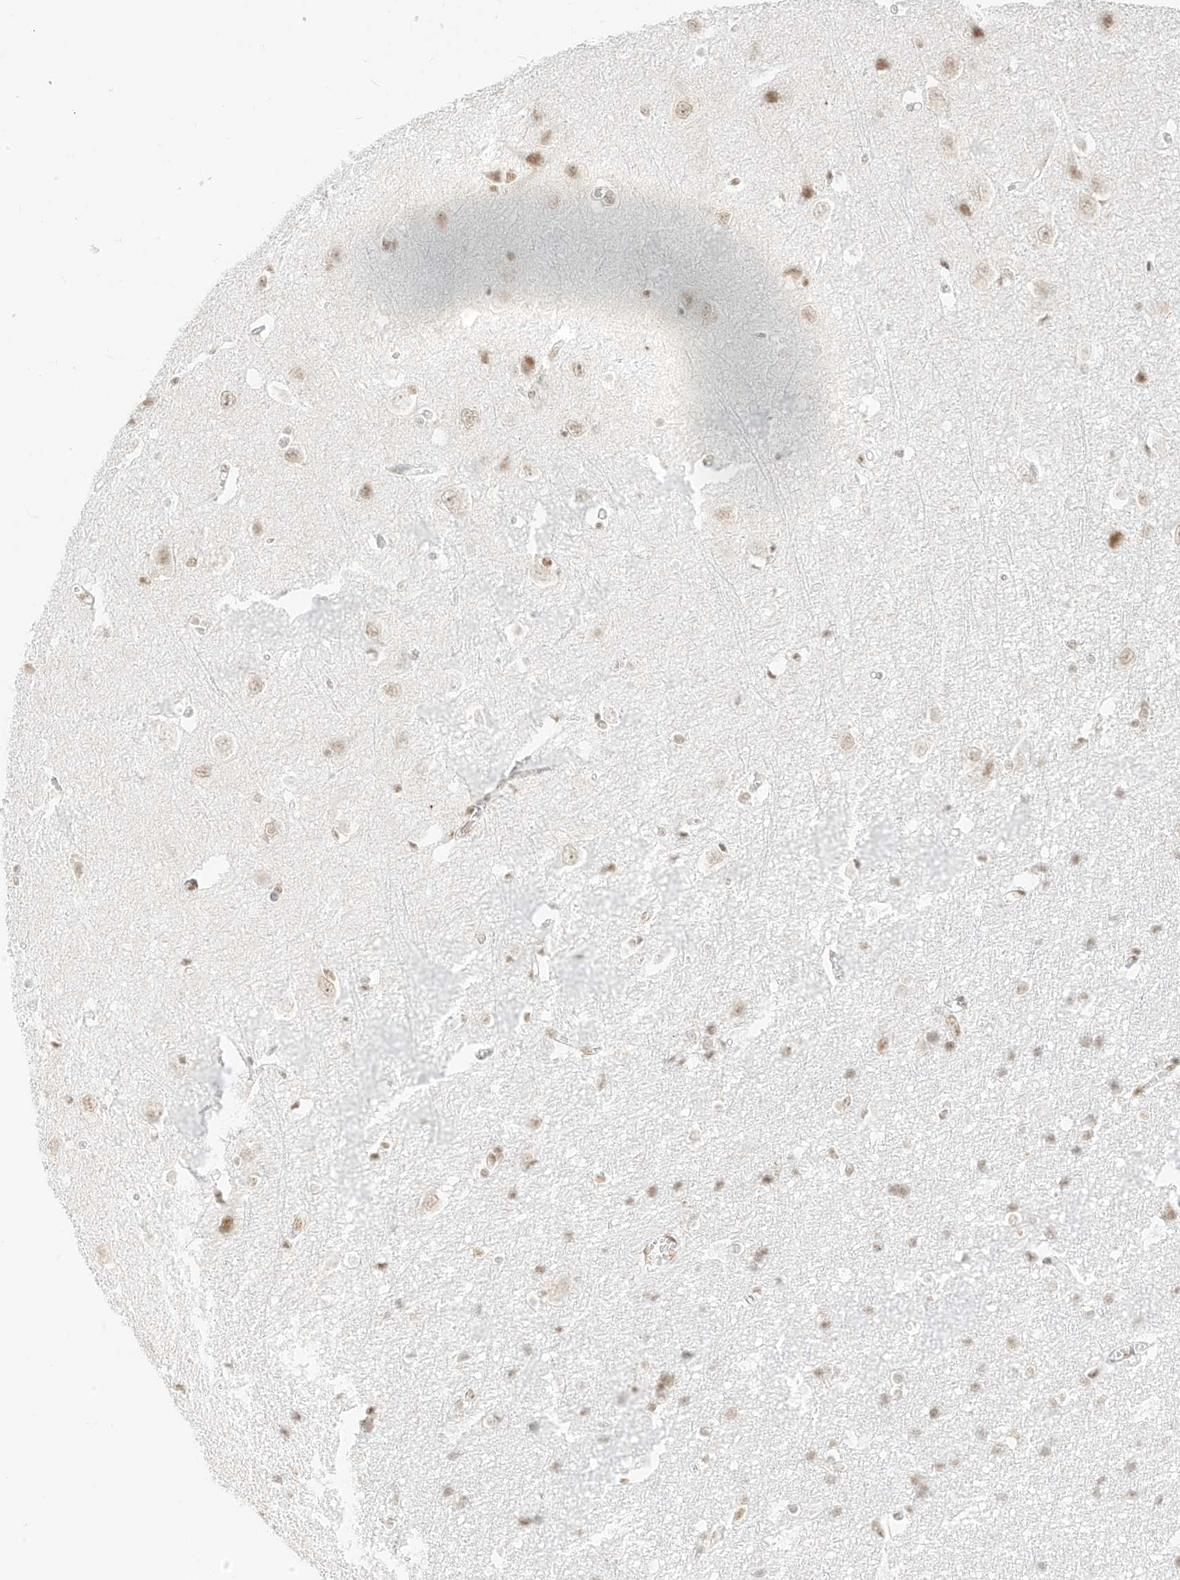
{"staining": {"intensity": "weak", "quantity": ">75%", "location": "nuclear"}, "tissue": "cerebral cortex", "cell_type": "Endothelial cells", "image_type": "normal", "snomed": [{"axis": "morphology", "description": "Normal tissue, NOS"}, {"axis": "topography", "description": "Cerebral cortex"}], "caption": "Endothelial cells display low levels of weak nuclear positivity in approximately >75% of cells in normal human cerebral cortex. (brown staining indicates protein expression, while blue staining denotes nuclei).", "gene": "SUPT5H", "patient": {"sex": "male", "age": 54}}